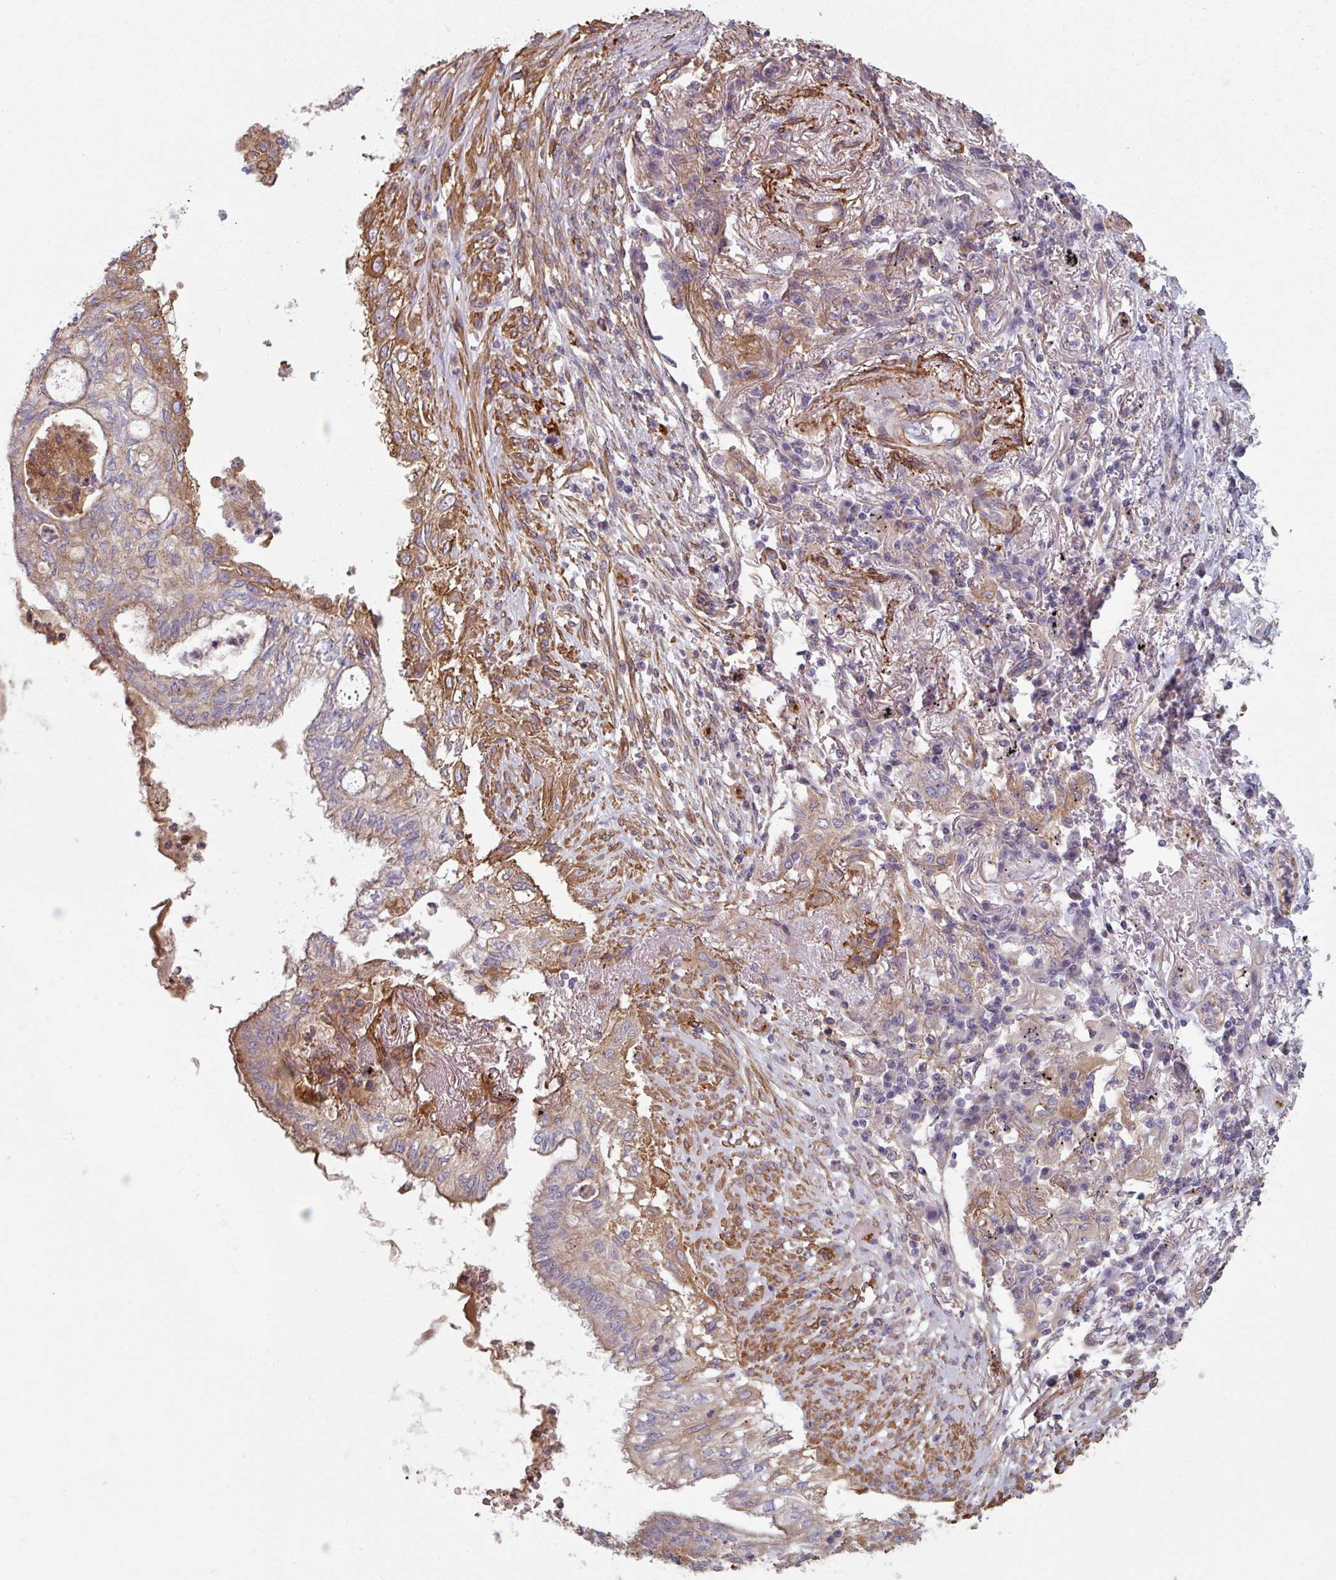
{"staining": {"intensity": "weak", "quantity": "<25%", "location": "cytoplasmic/membranous"}, "tissue": "lung cancer", "cell_type": "Tumor cells", "image_type": "cancer", "snomed": [{"axis": "morphology", "description": "Adenocarcinoma, NOS"}, {"axis": "topography", "description": "Lung"}], "caption": "IHC of lung cancer reveals no expression in tumor cells.", "gene": "GSTA4", "patient": {"sex": "female", "age": 70}}